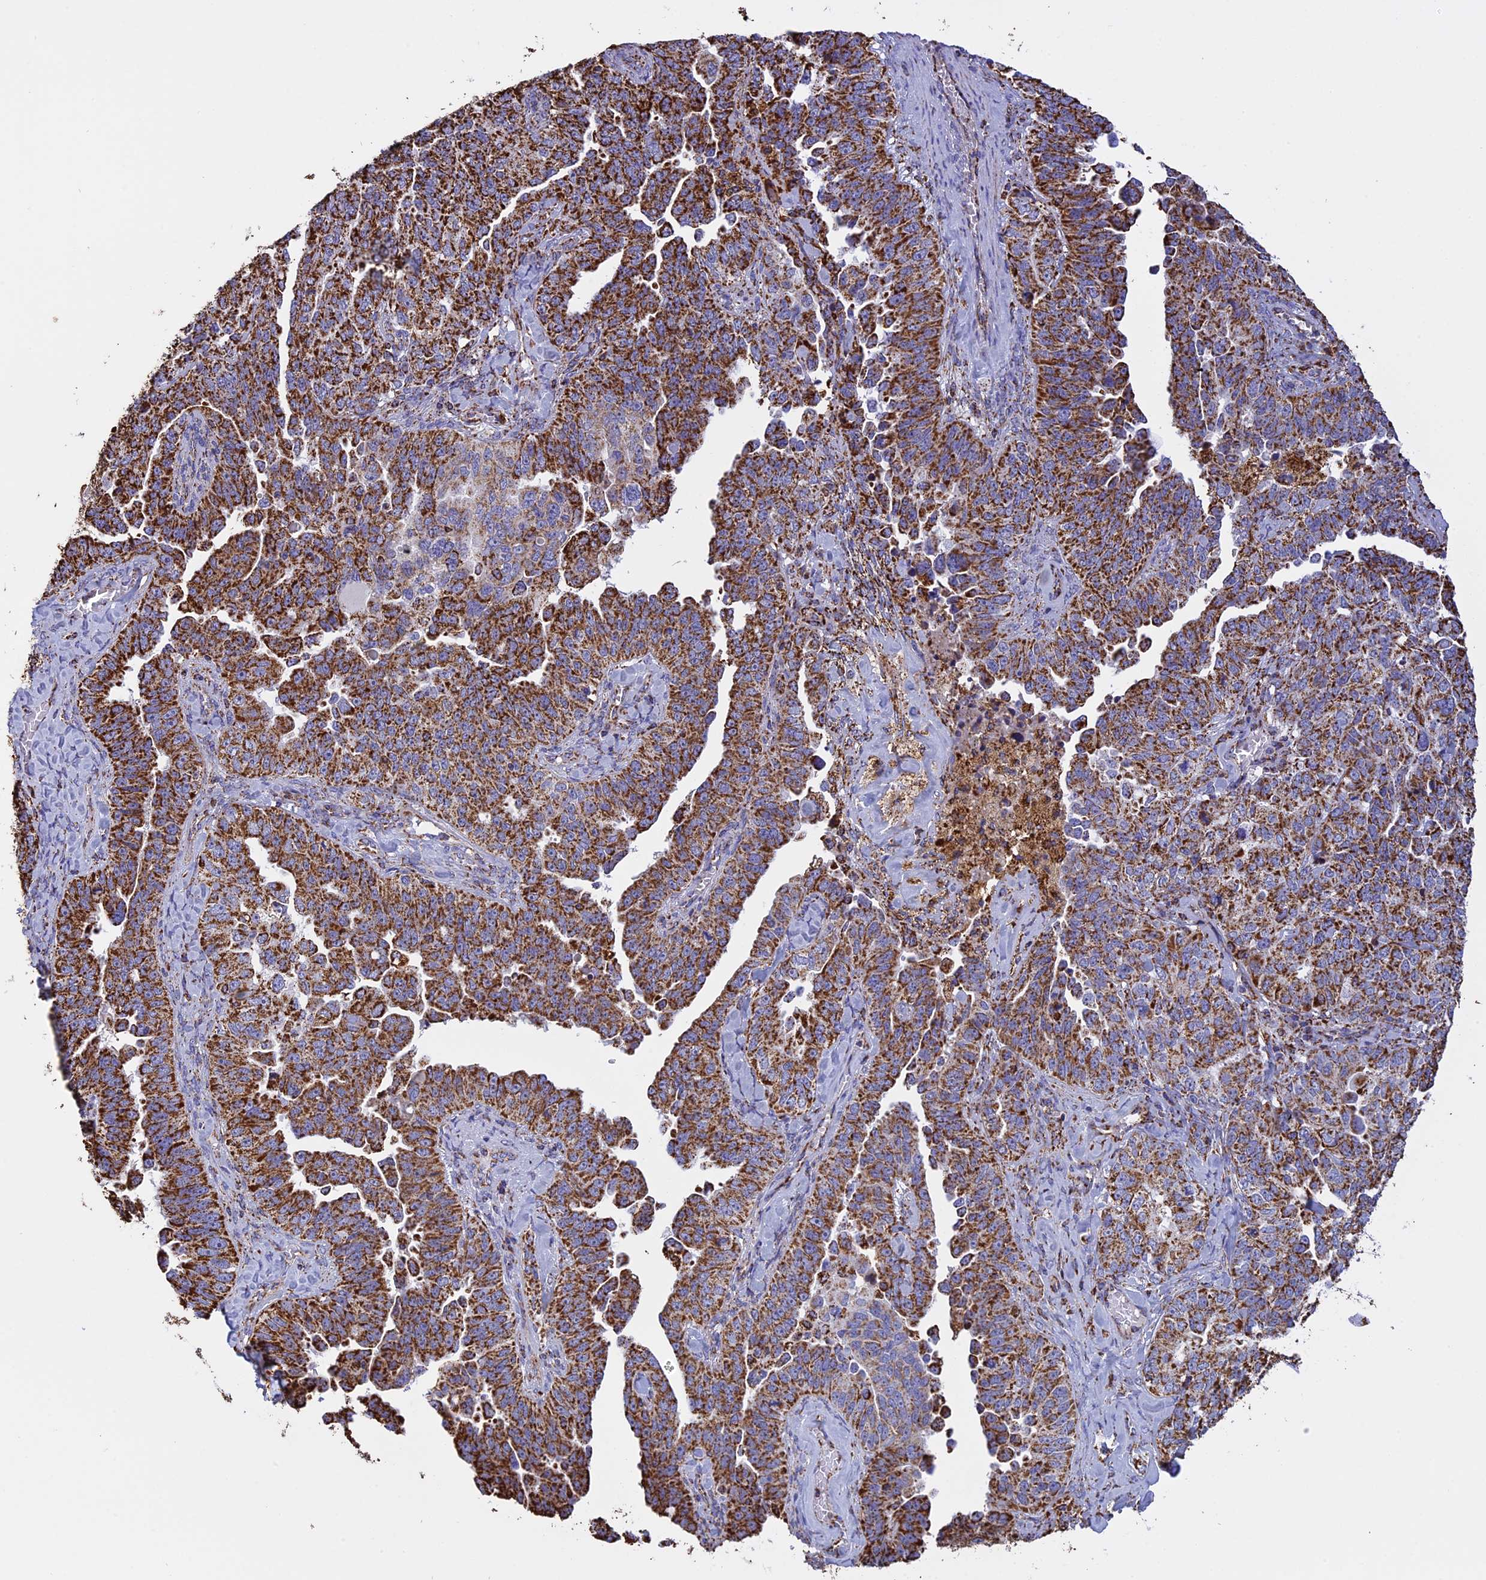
{"staining": {"intensity": "moderate", "quantity": ">75%", "location": "cytoplasmic/membranous"}, "tissue": "ovarian cancer", "cell_type": "Tumor cells", "image_type": "cancer", "snomed": [{"axis": "morphology", "description": "Carcinoma, endometroid"}, {"axis": "topography", "description": "Ovary"}], "caption": "Immunohistochemistry (IHC) (DAB) staining of human endometroid carcinoma (ovarian) demonstrates moderate cytoplasmic/membranous protein positivity in about >75% of tumor cells.", "gene": "KCNG1", "patient": {"sex": "female", "age": 62}}